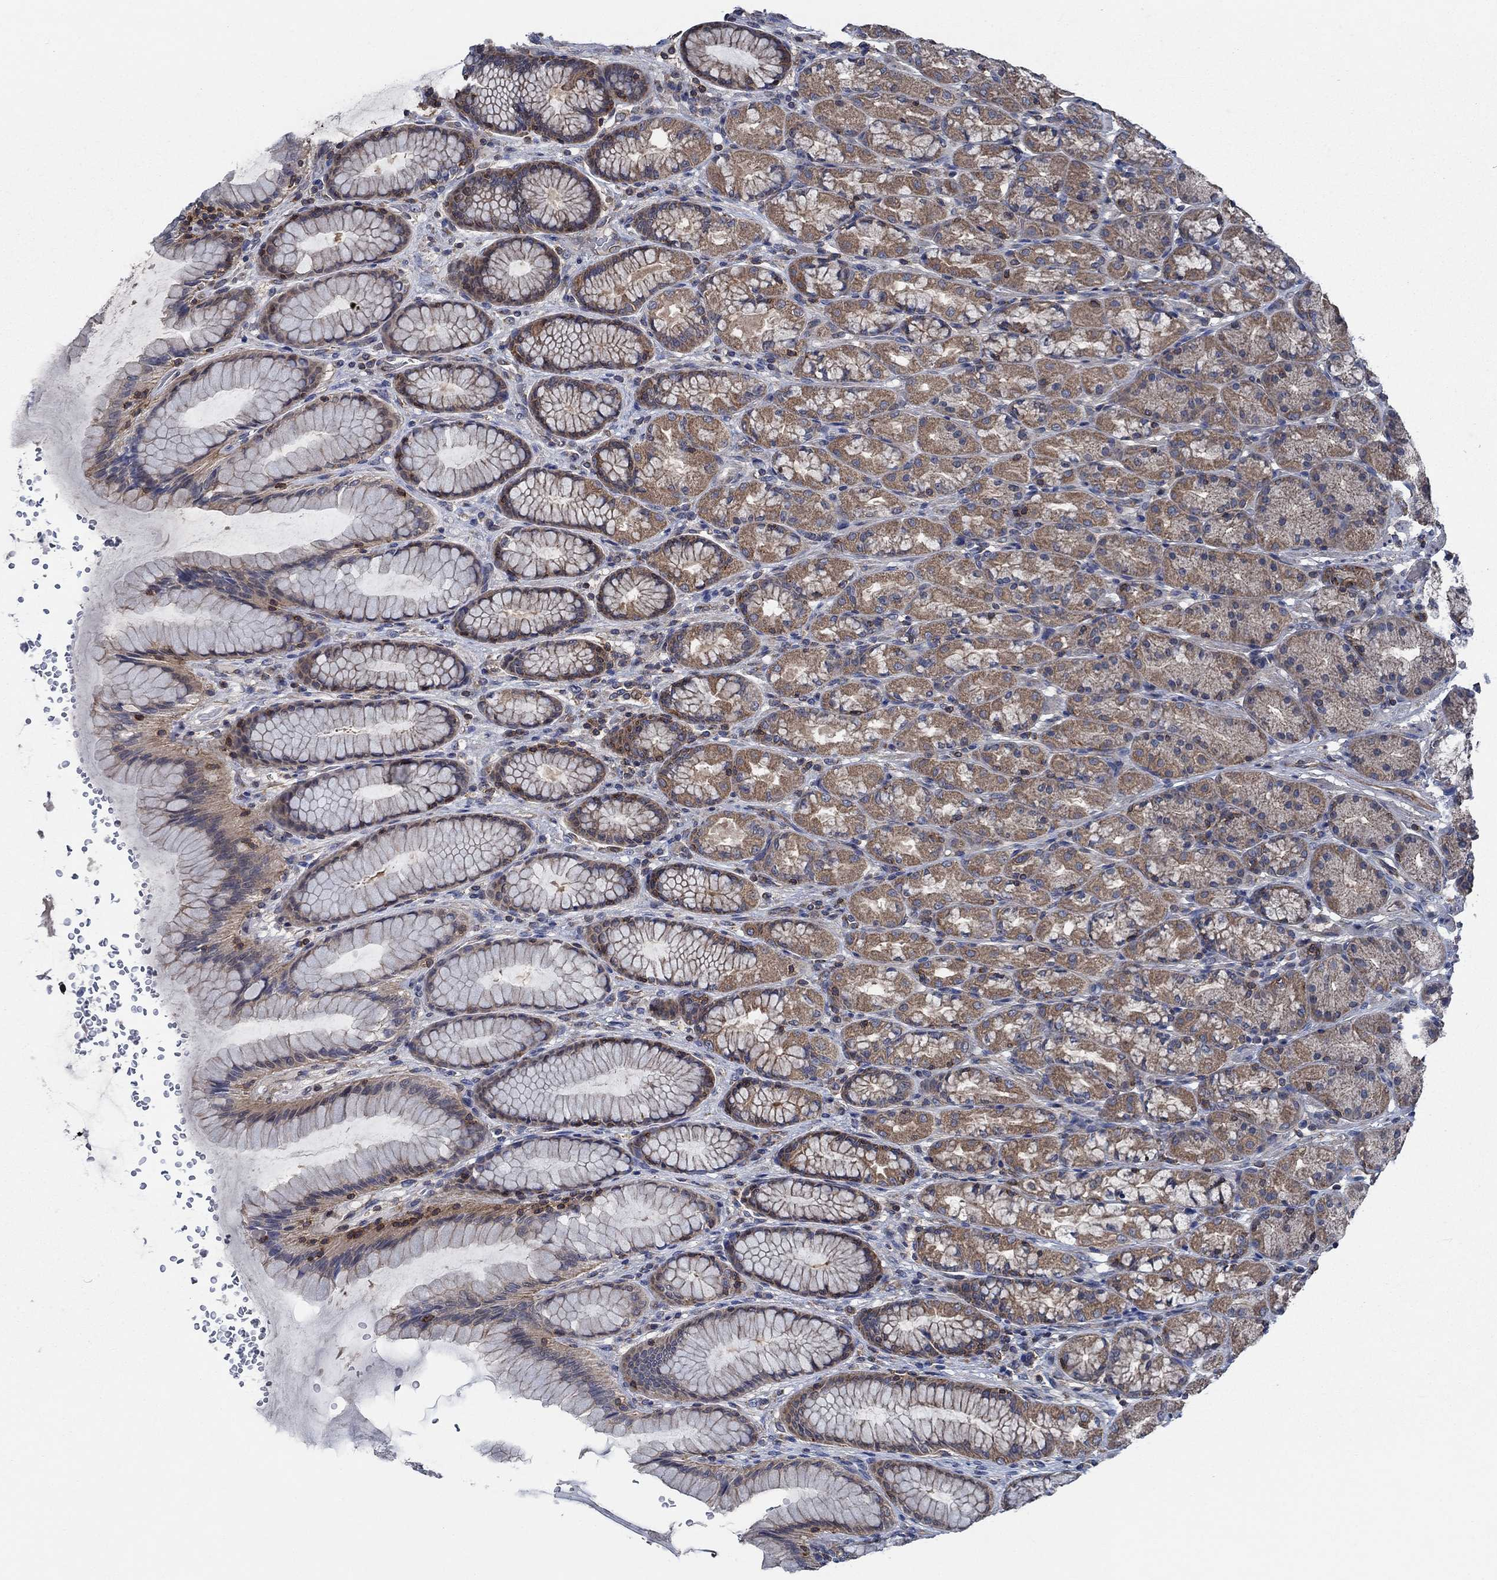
{"staining": {"intensity": "moderate", "quantity": "25%-75%", "location": "cytoplasmic/membranous"}, "tissue": "stomach", "cell_type": "Glandular cells", "image_type": "normal", "snomed": [{"axis": "morphology", "description": "Normal tissue, NOS"}, {"axis": "morphology", "description": "Adenocarcinoma, NOS"}, {"axis": "topography", "description": "Stomach"}], "caption": "Glandular cells reveal moderate cytoplasmic/membranous expression in approximately 25%-75% of cells in unremarkable stomach.", "gene": "STXBP6", "patient": {"sex": "female", "age": 79}}